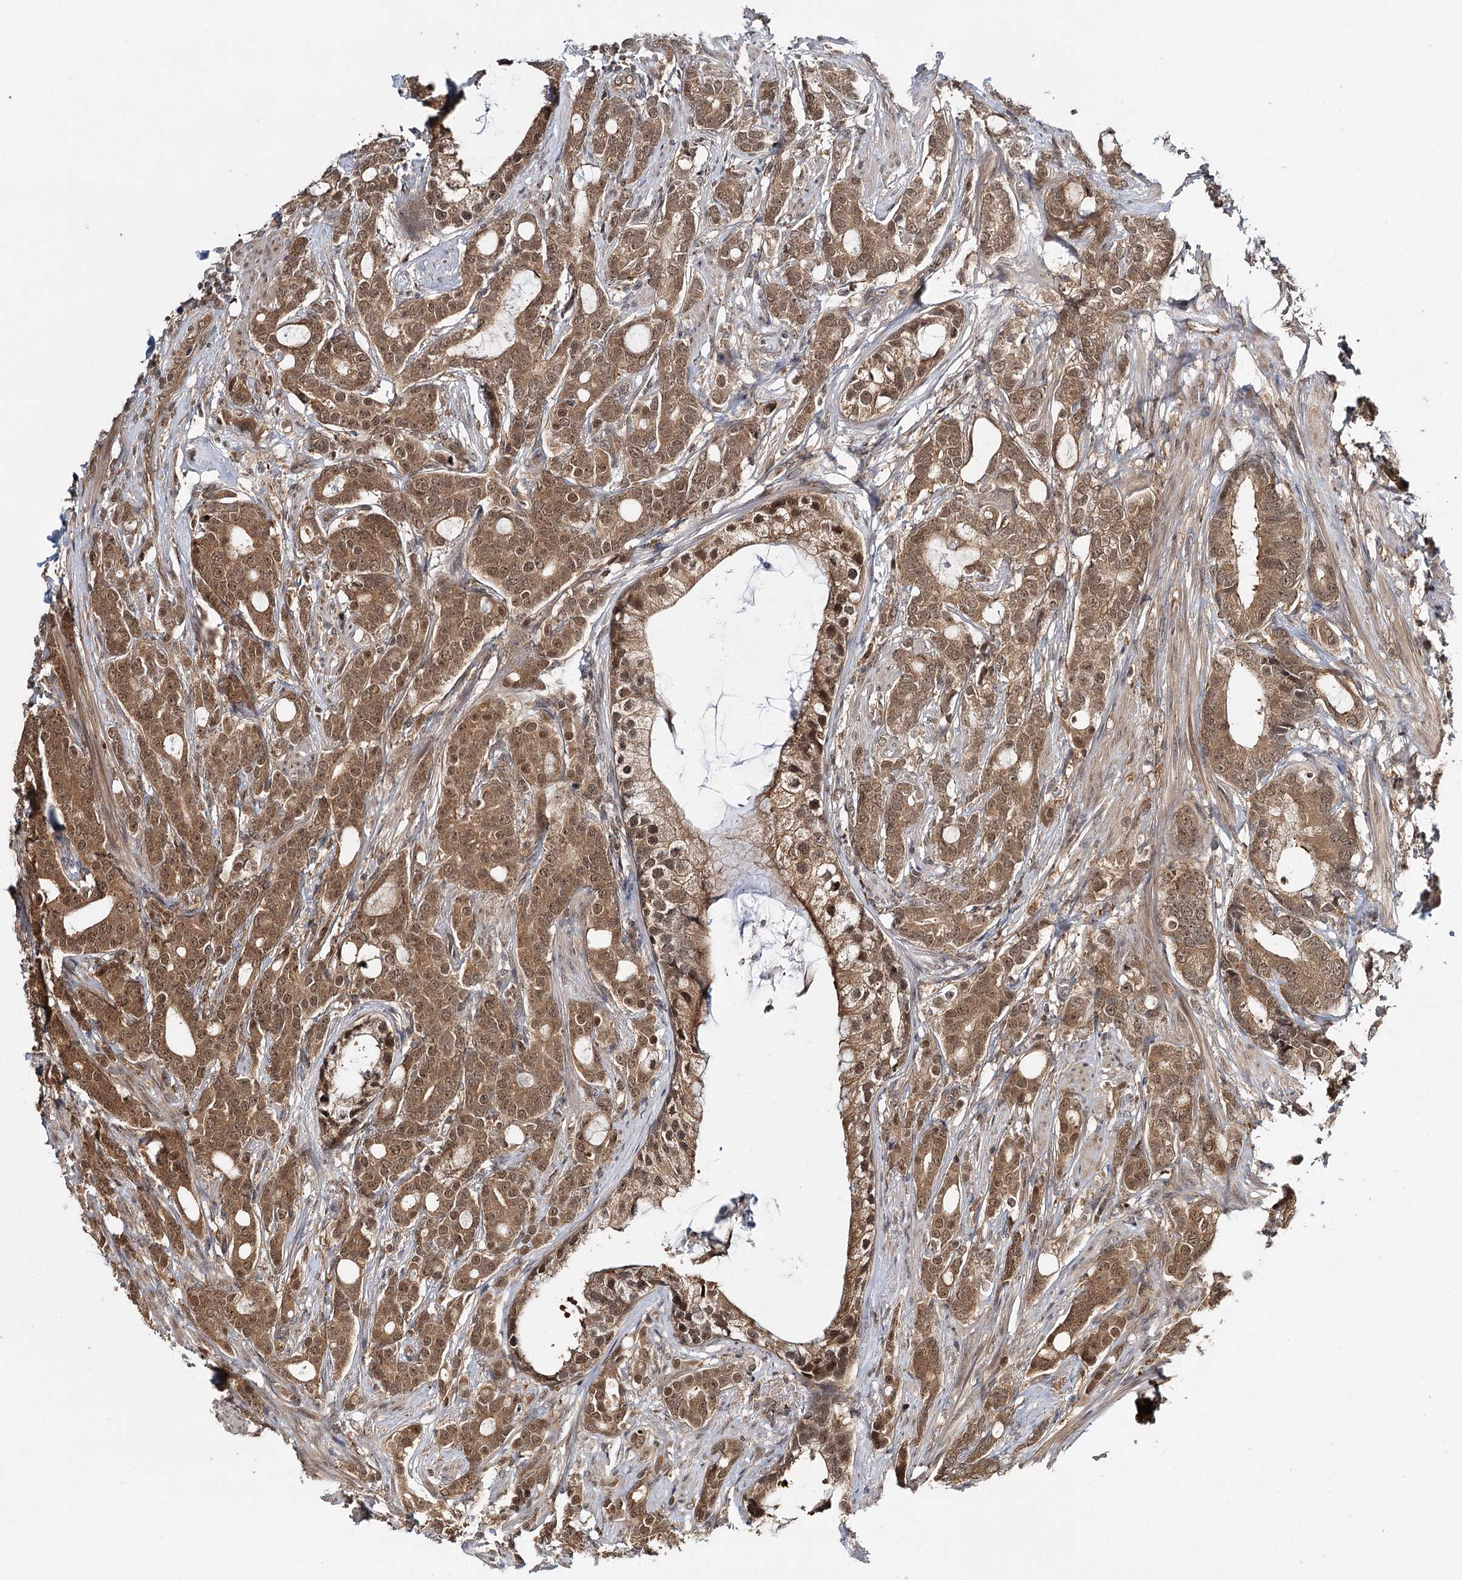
{"staining": {"intensity": "moderate", "quantity": ">75%", "location": "cytoplasmic/membranous,nuclear"}, "tissue": "prostate cancer", "cell_type": "Tumor cells", "image_type": "cancer", "snomed": [{"axis": "morphology", "description": "Adenocarcinoma, Low grade"}, {"axis": "topography", "description": "Prostate"}], "caption": "About >75% of tumor cells in adenocarcinoma (low-grade) (prostate) demonstrate moderate cytoplasmic/membranous and nuclear protein staining as visualized by brown immunohistochemical staining.", "gene": "N6AMT1", "patient": {"sex": "male", "age": 71}}